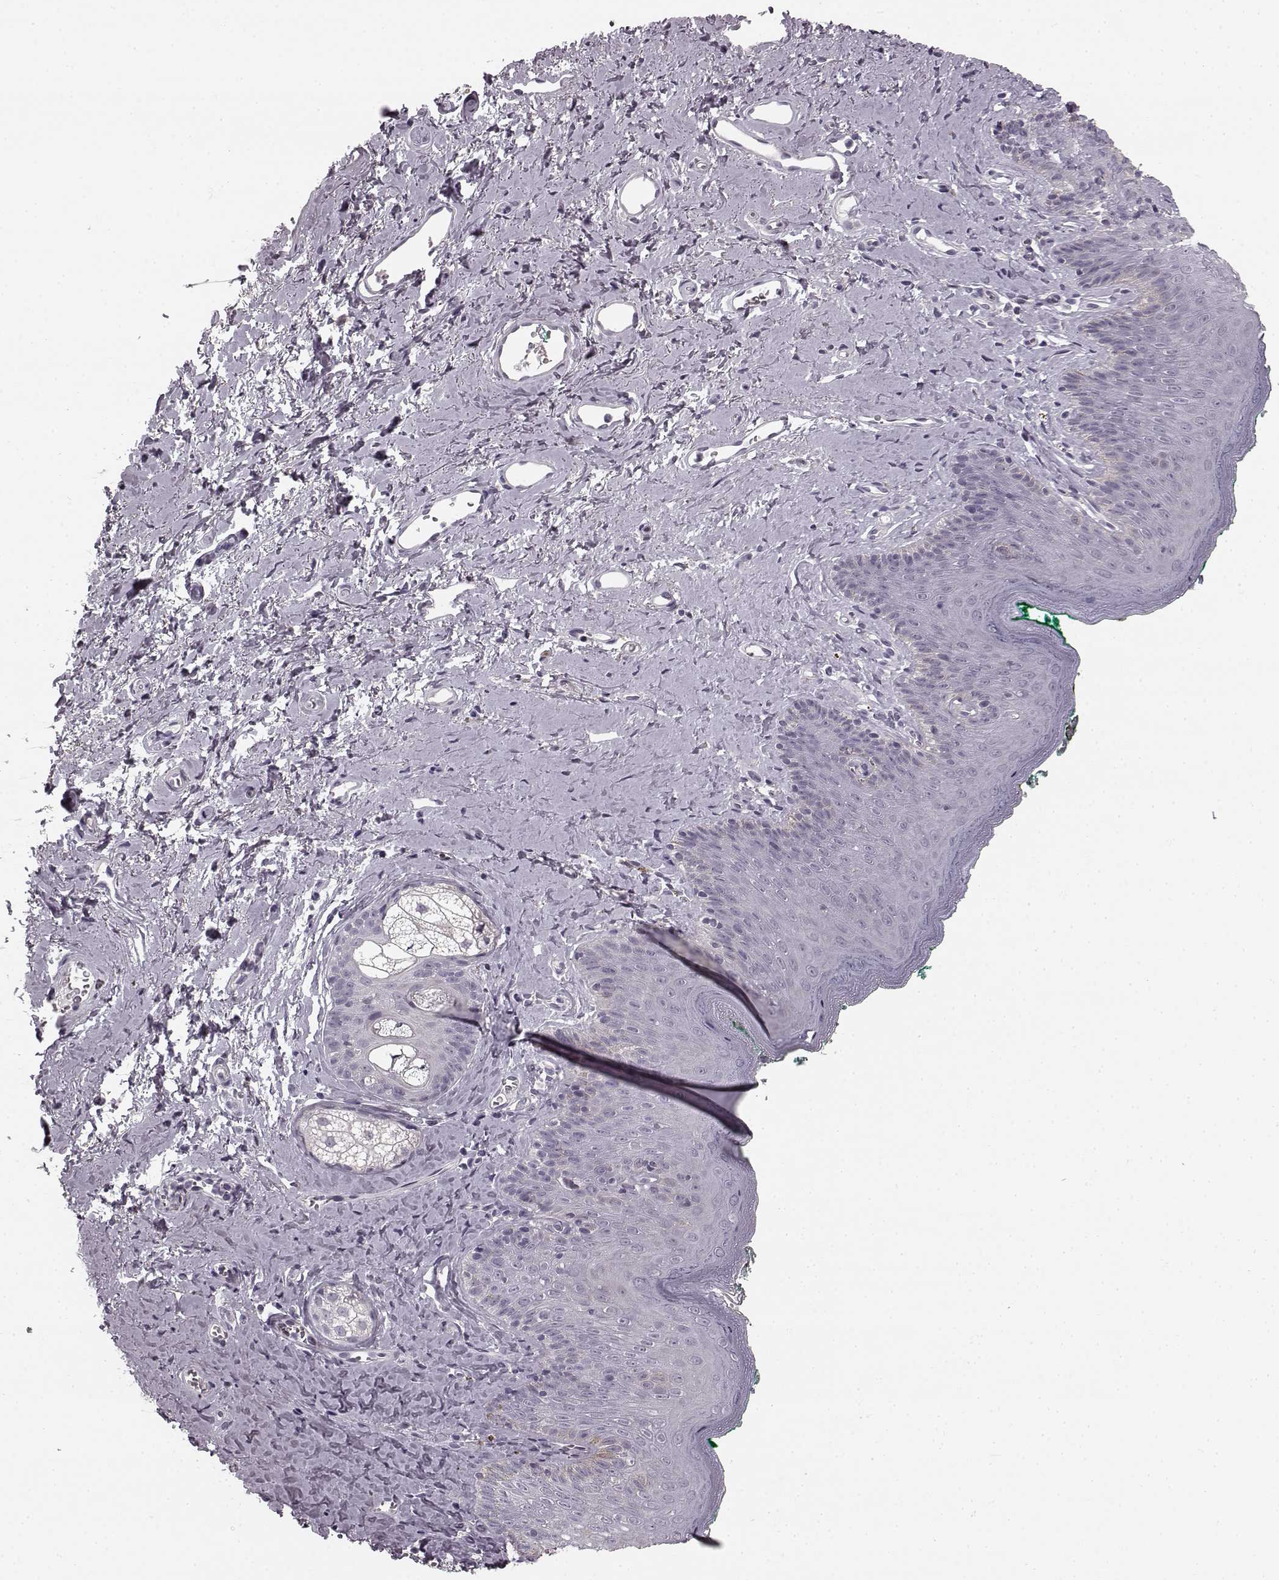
{"staining": {"intensity": "negative", "quantity": "none", "location": "none"}, "tissue": "skin", "cell_type": "Epidermal cells", "image_type": "normal", "snomed": [{"axis": "morphology", "description": "Normal tissue, NOS"}, {"axis": "topography", "description": "Vulva"}], "caption": "Immunohistochemistry (IHC) of normal skin exhibits no positivity in epidermal cells. The staining is performed using DAB brown chromogen with nuclei counter-stained in using hematoxylin.", "gene": "FAM234B", "patient": {"sex": "female", "age": 66}}